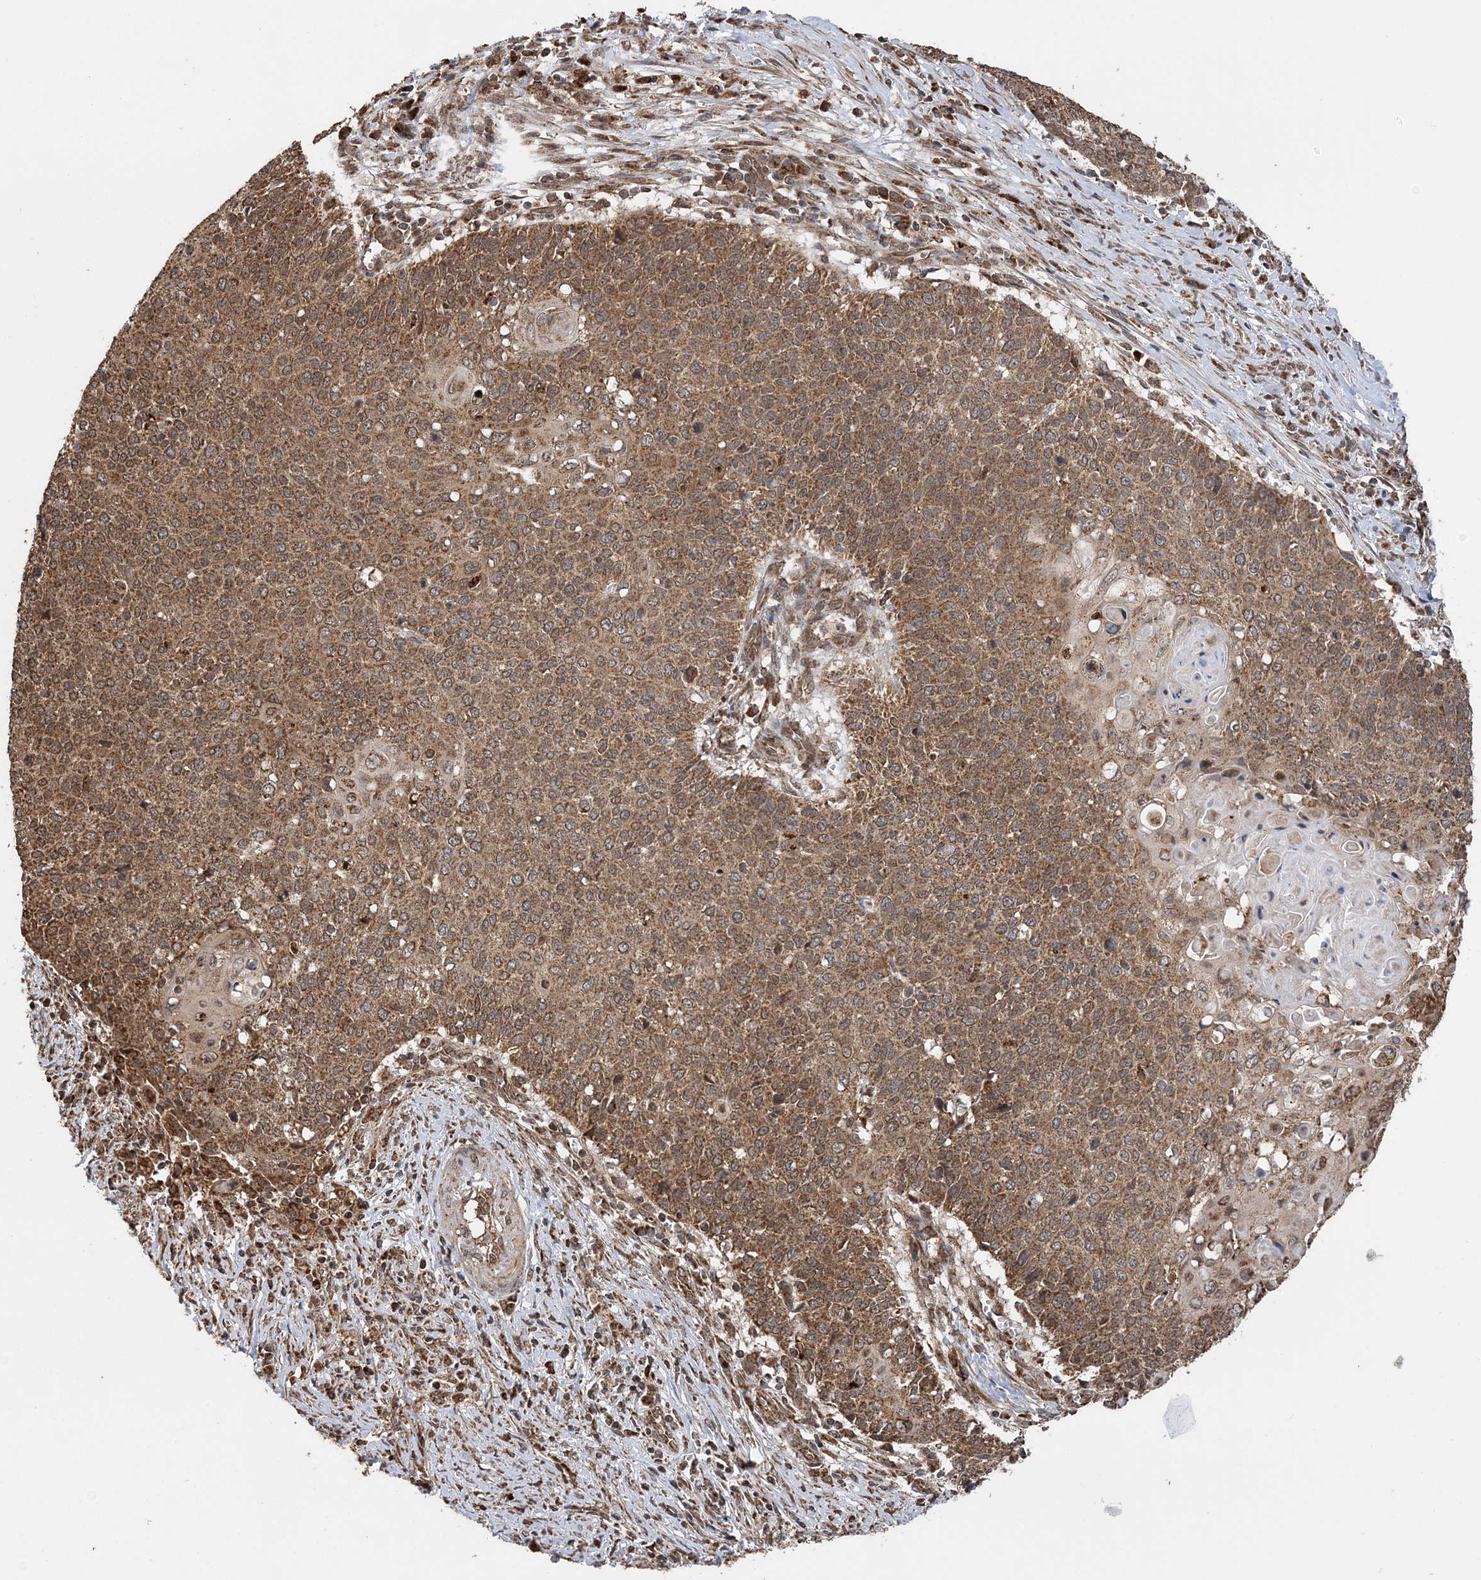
{"staining": {"intensity": "moderate", "quantity": ">75%", "location": "cytoplasmic/membranous"}, "tissue": "cervical cancer", "cell_type": "Tumor cells", "image_type": "cancer", "snomed": [{"axis": "morphology", "description": "Squamous cell carcinoma, NOS"}, {"axis": "topography", "description": "Cervix"}], "caption": "Human cervical cancer (squamous cell carcinoma) stained for a protein (brown) shows moderate cytoplasmic/membranous positive positivity in approximately >75% of tumor cells.", "gene": "PCBP1", "patient": {"sex": "female", "age": 39}}